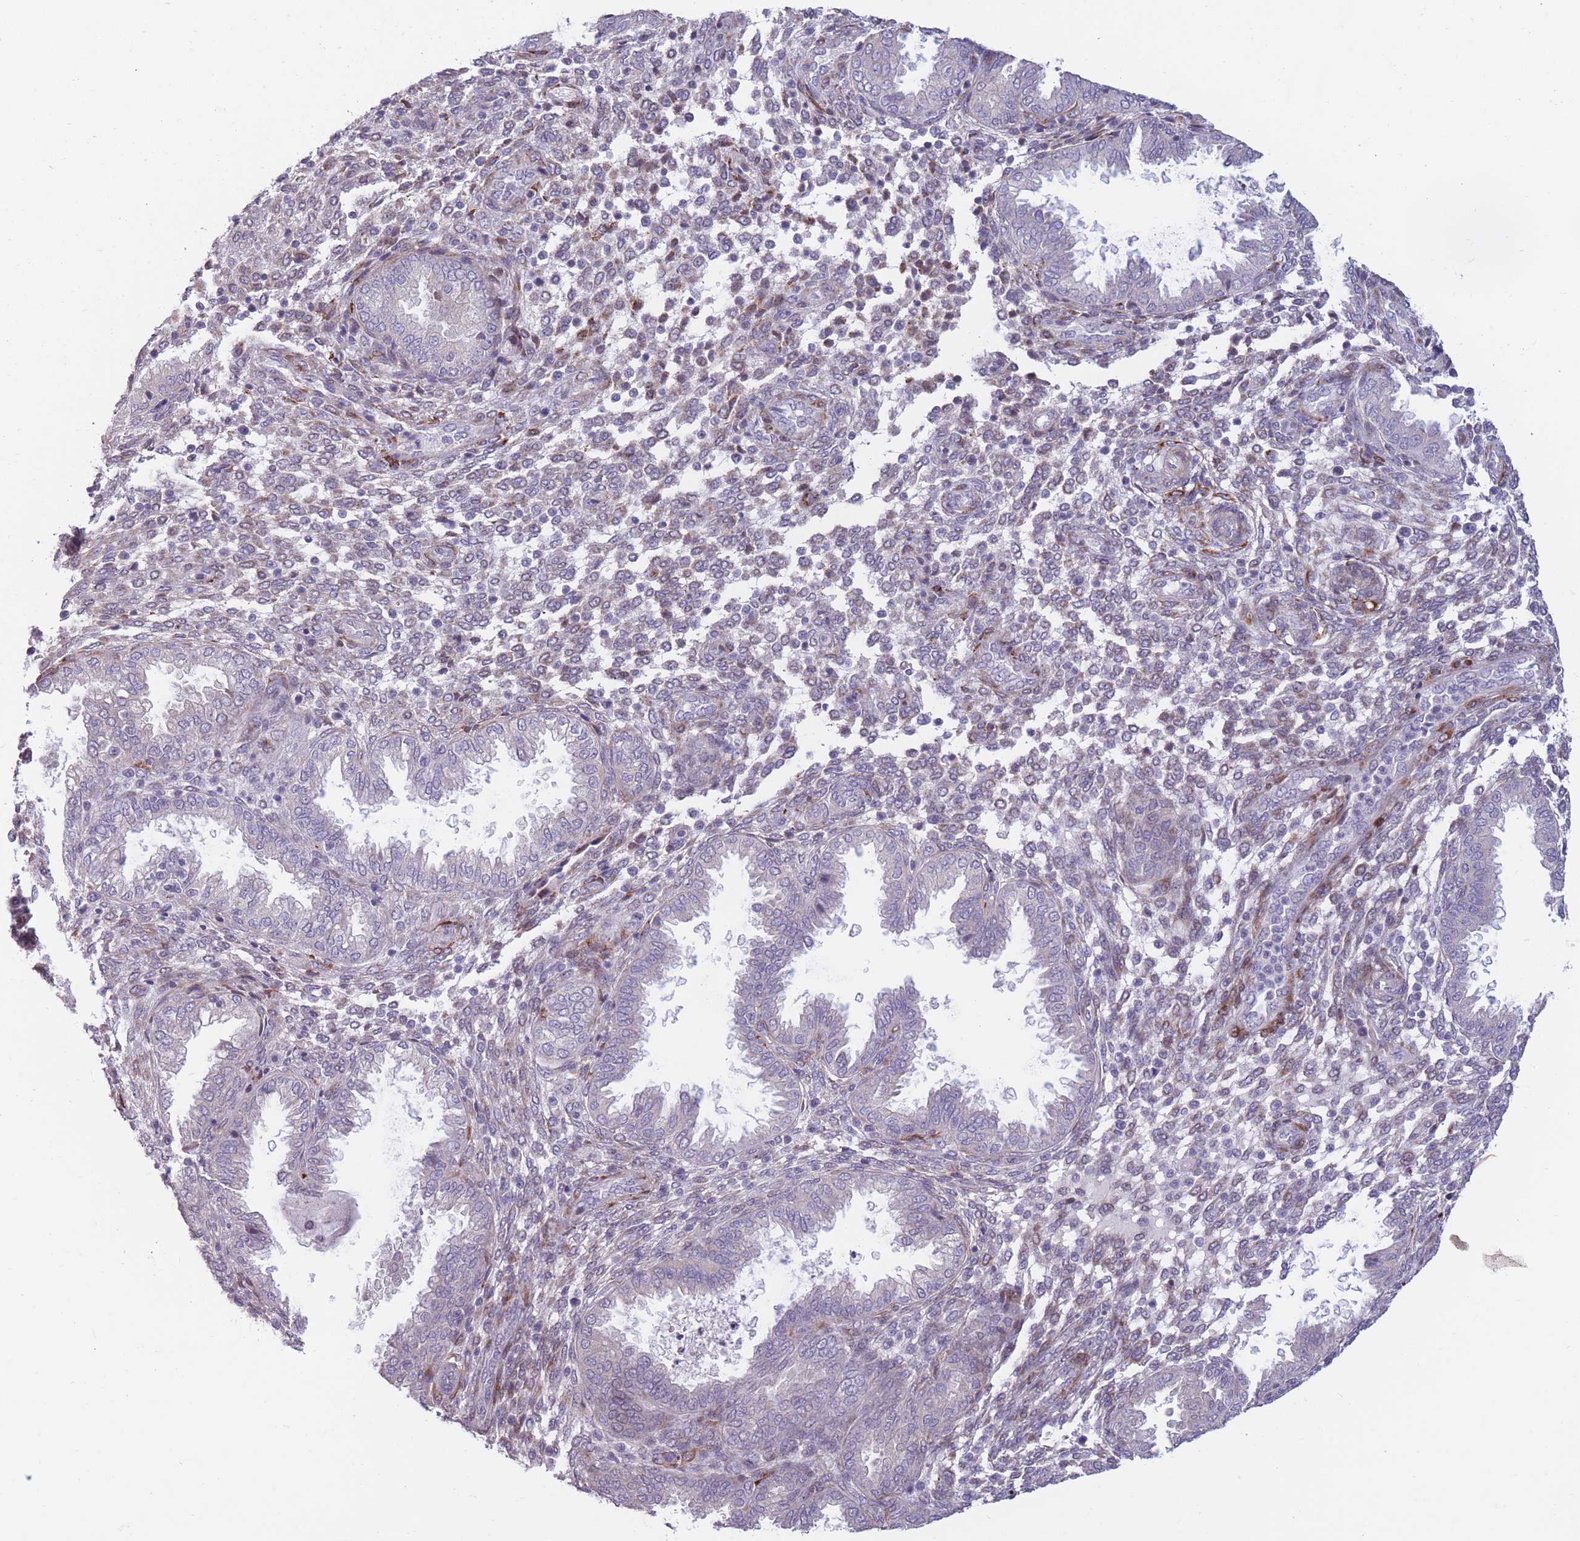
{"staining": {"intensity": "weak", "quantity": "<25%", "location": "cytoplasmic/membranous"}, "tissue": "endometrium", "cell_type": "Cells in endometrial stroma", "image_type": "normal", "snomed": [{"axis": "morphology", "description": "Normal tissue, NOS"}, {"axis": "topography", "description": "Endometrium"}], "caption": "This photomicrograph is of unremarkable endometrium stained with immunohistochemistry (IHC) to label a protein in brown with the nuclei are counter-stained blue. There is no staining in cells in endometrial stroma. Brightfield microscopy of immunohistochemistry (IHC) stained with DAB (brown) and hematoxylin (blue), captured at high magnification.", "gene": "CCNQ", "patient": {"sex": "female", "age": 33}}